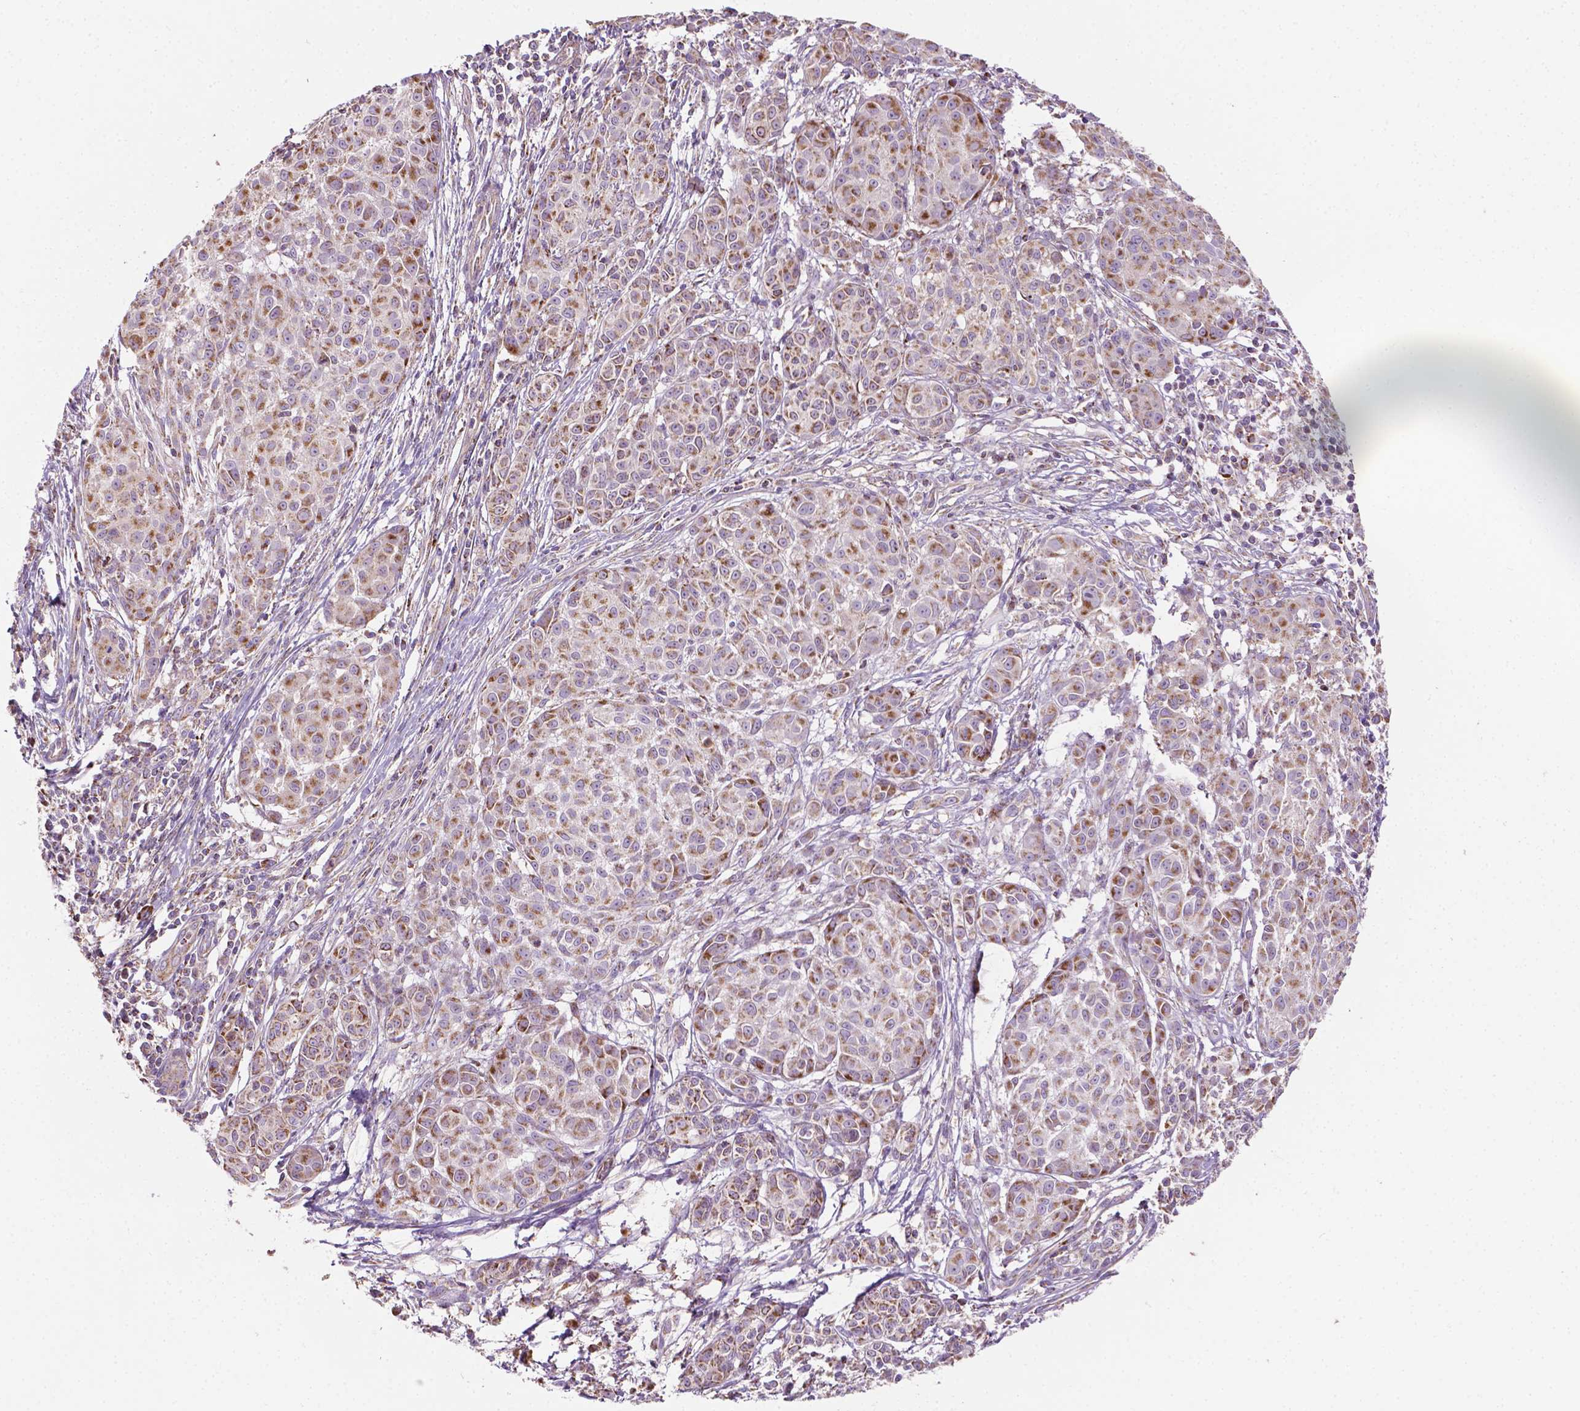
{"staining": {"intensity": "moderate", "quantity": ">75%", "location": "cytoplasmic/membranous"}, "tissue": "melanoma", "cell_type": "Tumor cells", "image_type": "cancer", "snomed": [{"axis": "morphology", "description": "Malignant melanoma, NOS"}, {"axis": "topography", "description": "Skin"}], "caption": "A brown stain labels moderate cytoplasmic/membranous expression of a protein in human malignant melanoma tumor cells.", "gene": "PIBF1", "patient": {"sex": "male", "age": 48}}